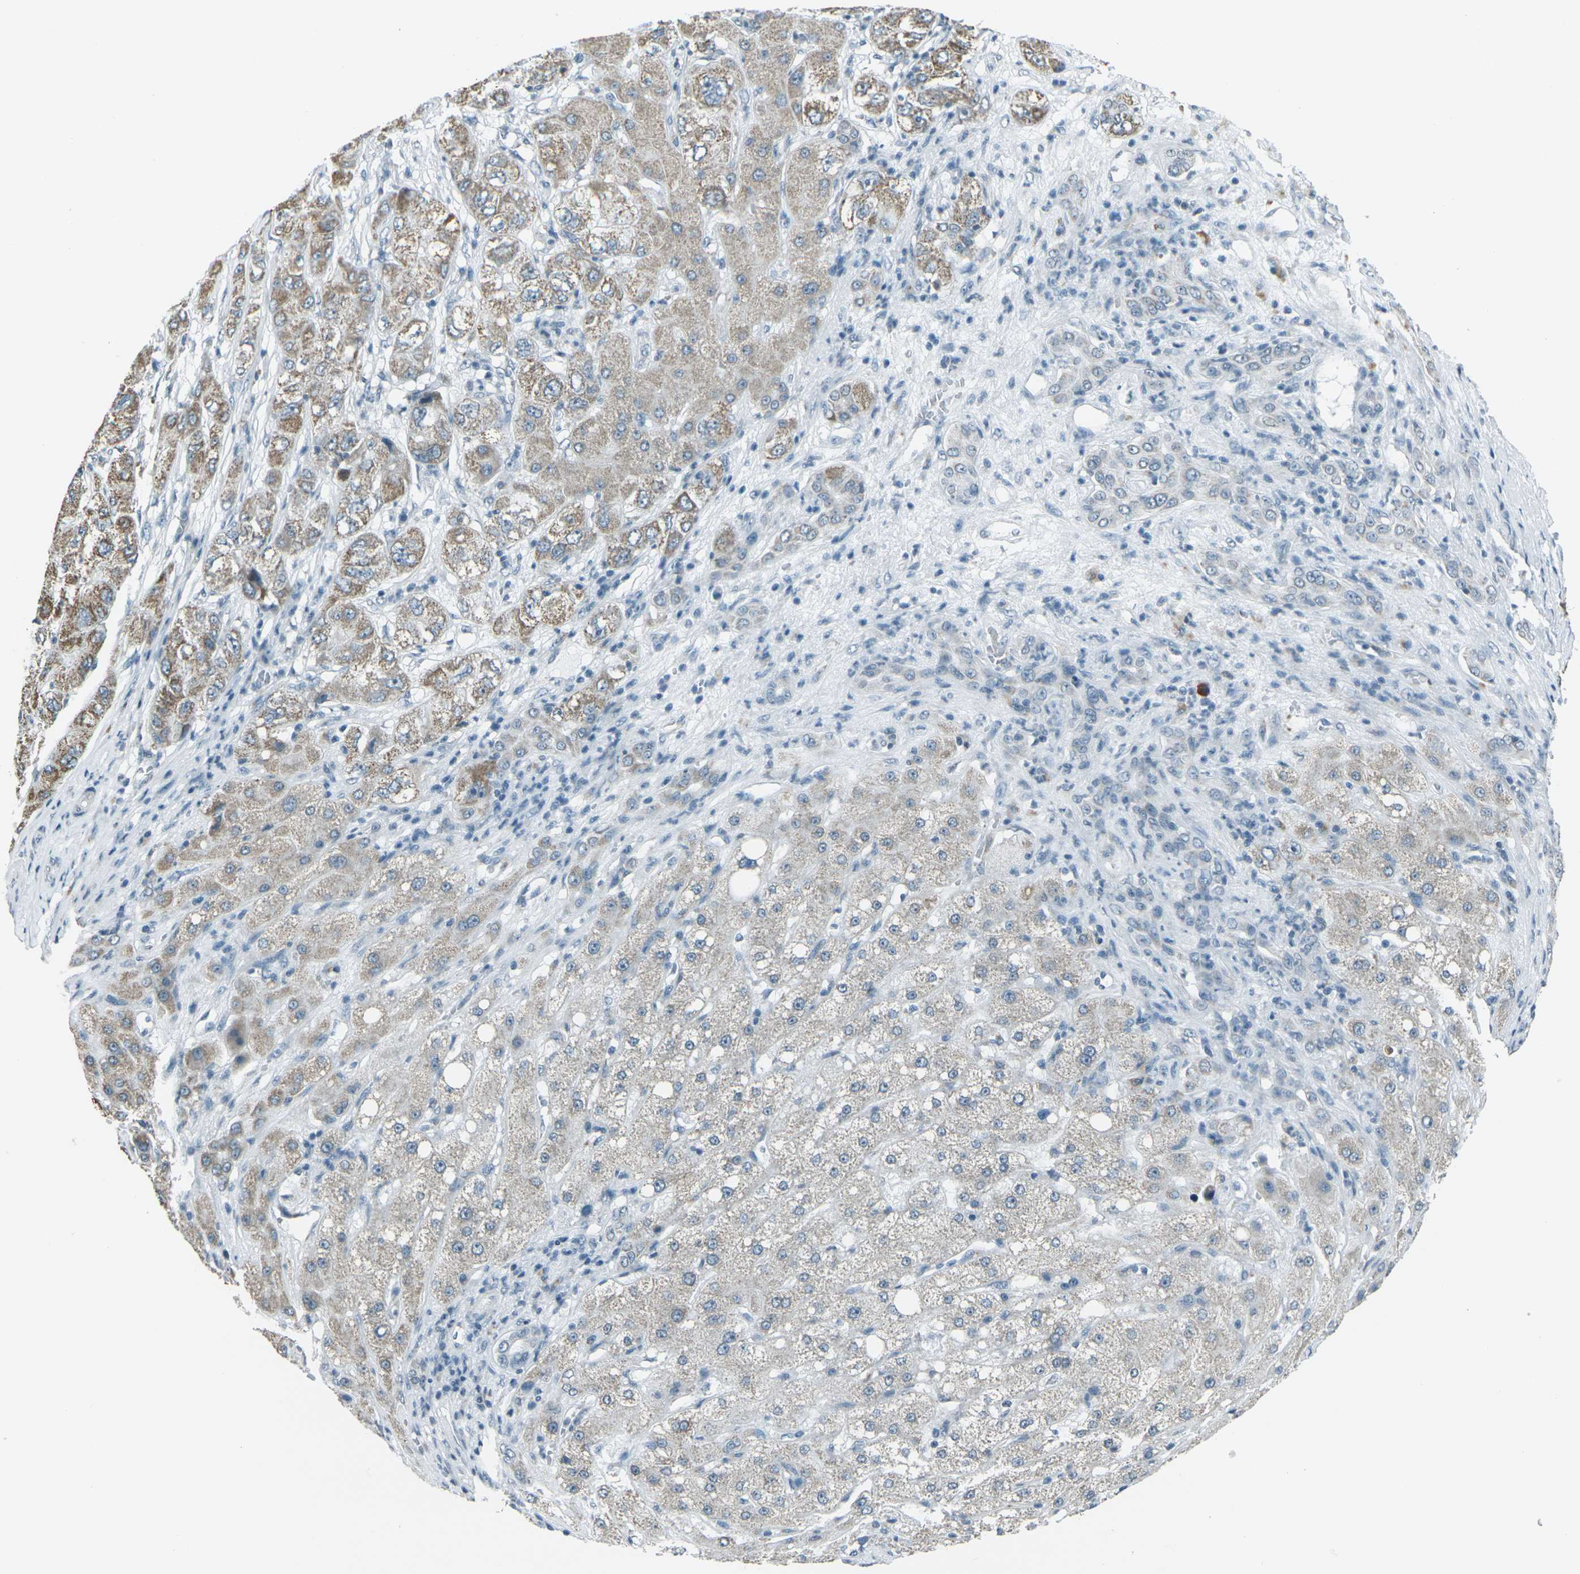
{"staining": {"intensity": "moderate", "quantity": "25%-75%", "location": "cytoplasmic/membranous"}, "tissue": "liver cancer", "cell_type": "Tumor cells", "image_type": "cancer", "snomed": [{"axis": "morphology", "description": "Carcinoma, Hepatocellular, NOS"}, {"axis": "topography", "description": "Liver"}], "caption": "Liver cancer (hepatocellular carcinoma) stained with a protein marker reveals moderate staining in tumor cells.", "gene": "H2BC1", "patient": {"sex": "male", "age": 80}}